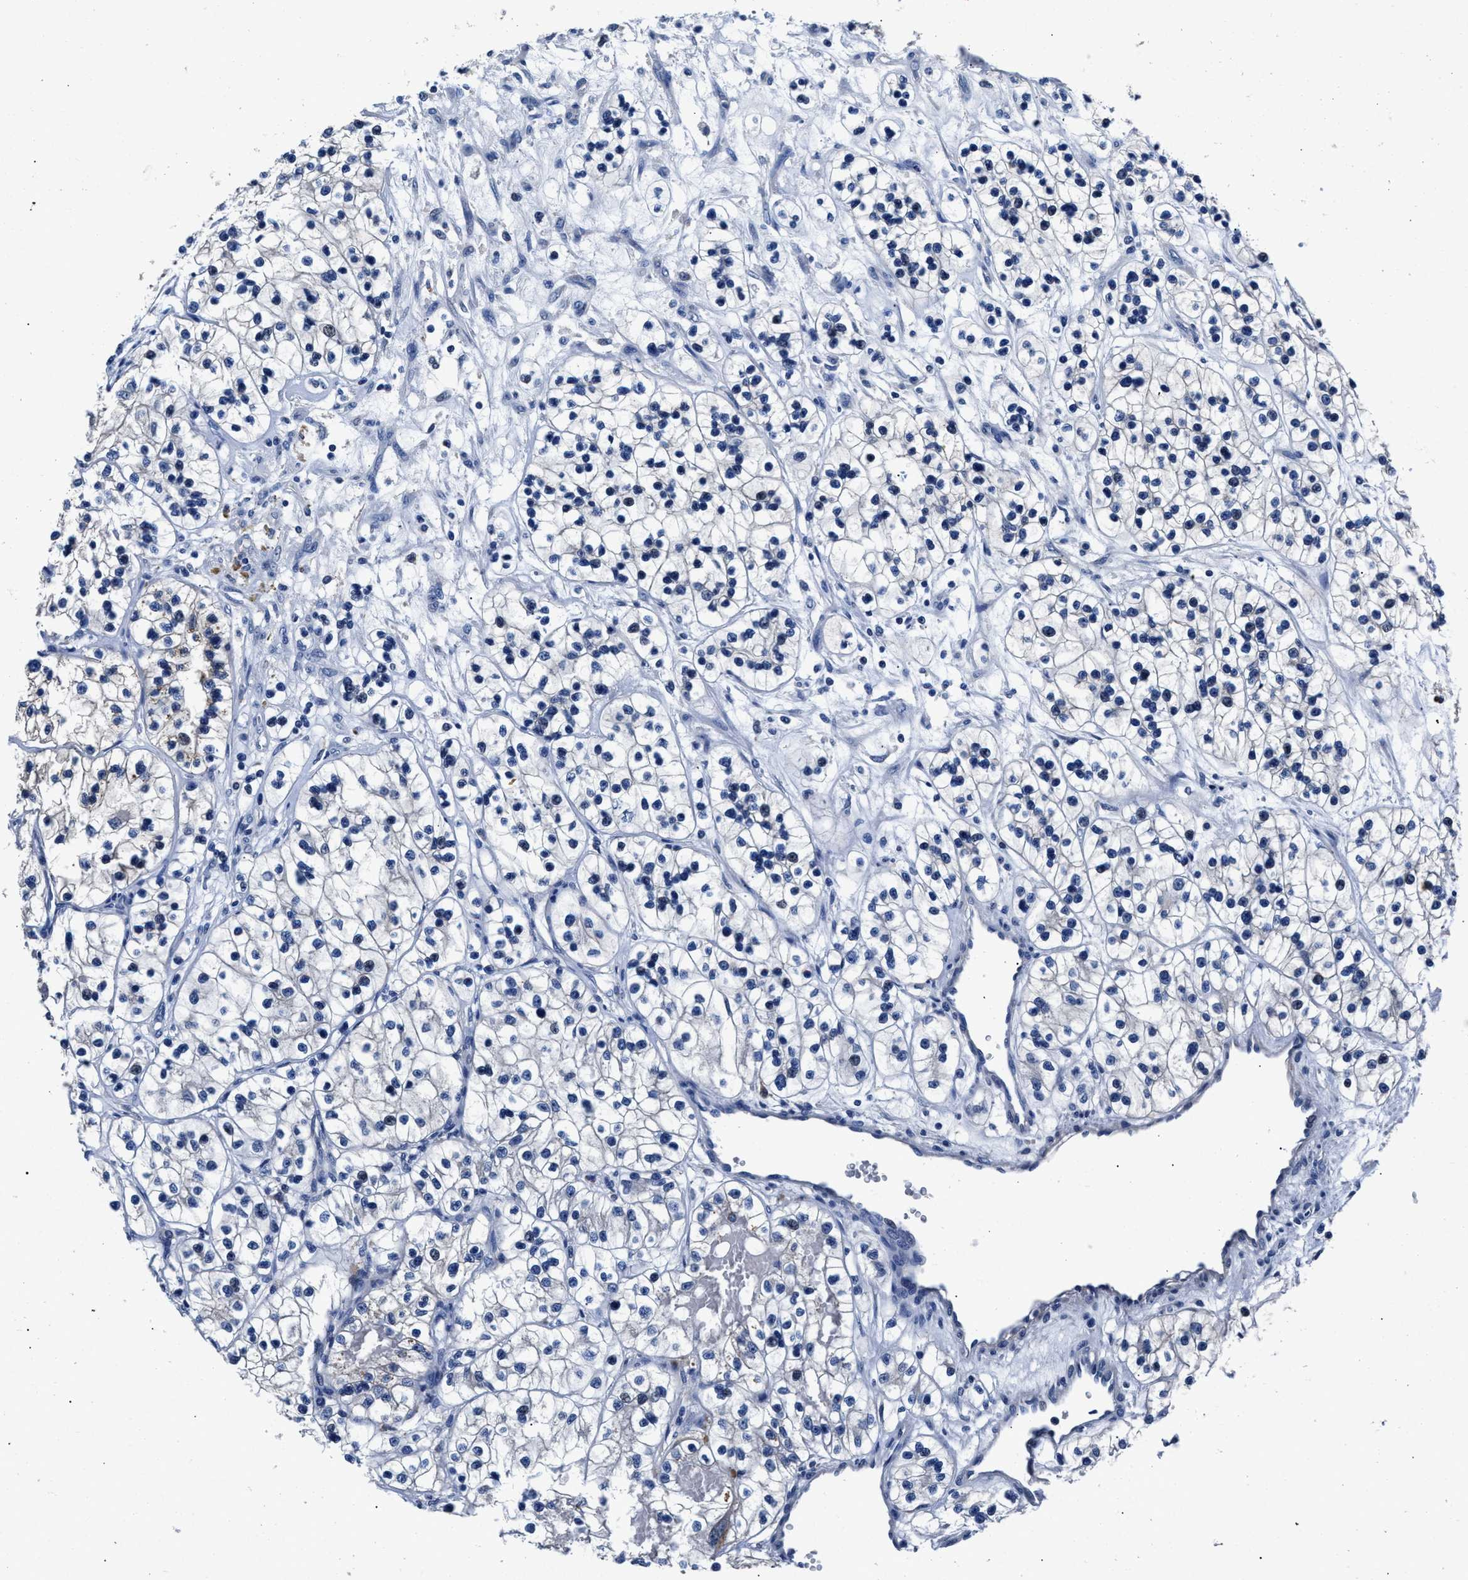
{"staining": {"intensity": "negative", "quantity": "none", "location": "none"}, "tissue": "renal cancer", "cell_type": "Tumor cells", "image_type": "cancer", "snomed": [{"axis": "morphology", "description": "Adenocarcinoma, NOS"}, {"axis": "topography", "description": "Kidney"}], "caption": "An IHC photomicrograph of renal cancer (adenocarcinoma) is shown. There is no staining in tumor cells of renal cancer (adenocarcinoma).", "gene": "GSTM1", "patient": {"sex": "female", "age": 57}}